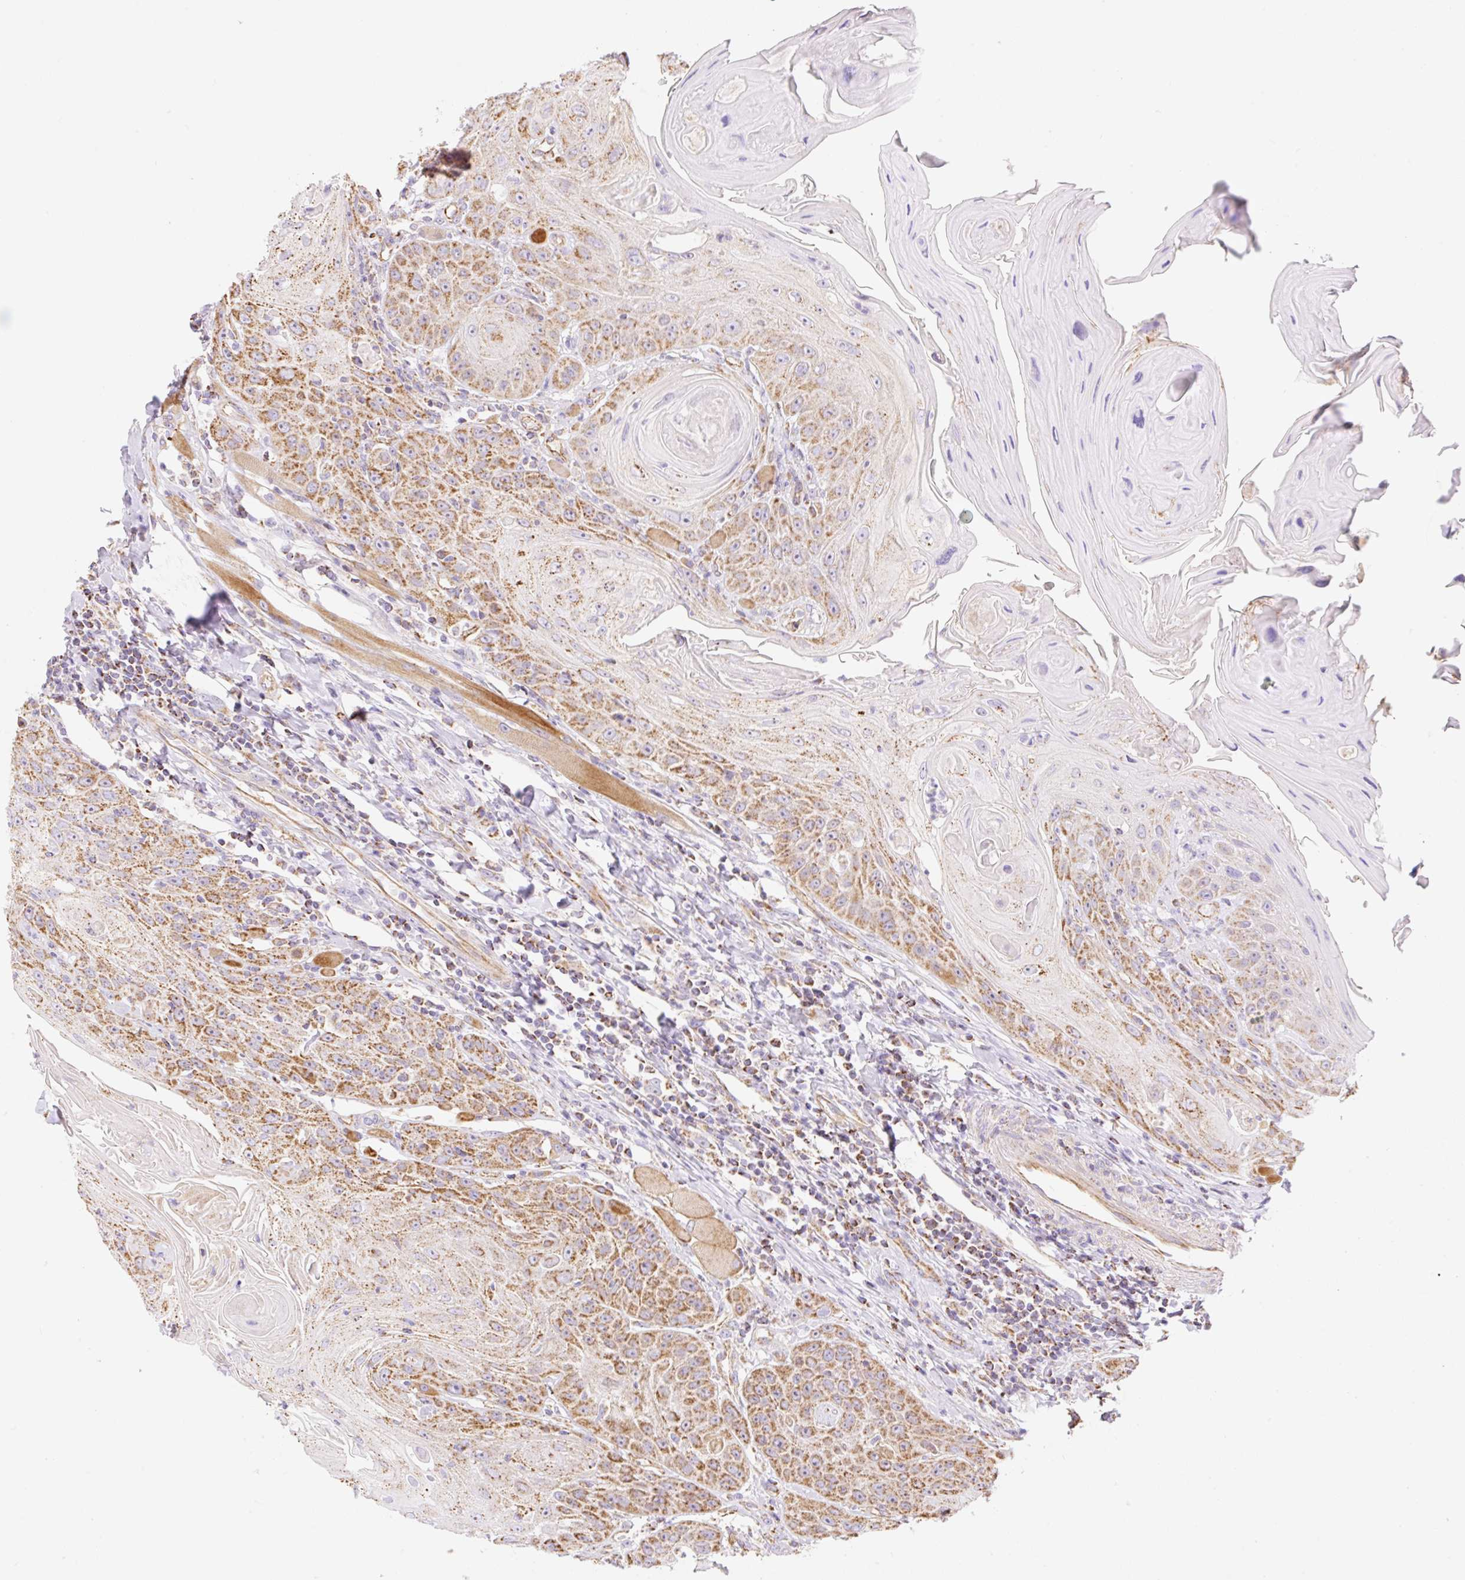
{"staining": {"intensity": "moderate", "quantity": "25%-75%", "location": "cytoplasmic/membranous"}, "tissue": "head and neck cancer", "cell_type": "Tumor cells", "image_type": "cancer", "snomed": [{"axis": "morphology", "description": "Squamous cell carcinoma, NOS"}, {"axis": "topography", "description": "Head-Neck"}], "caption": "Head and neck cancer stained with a protein marker displays moderate staining in tumor cells.", "gene": "ESAM", "patient": {"sex": "female", "age": 59}}